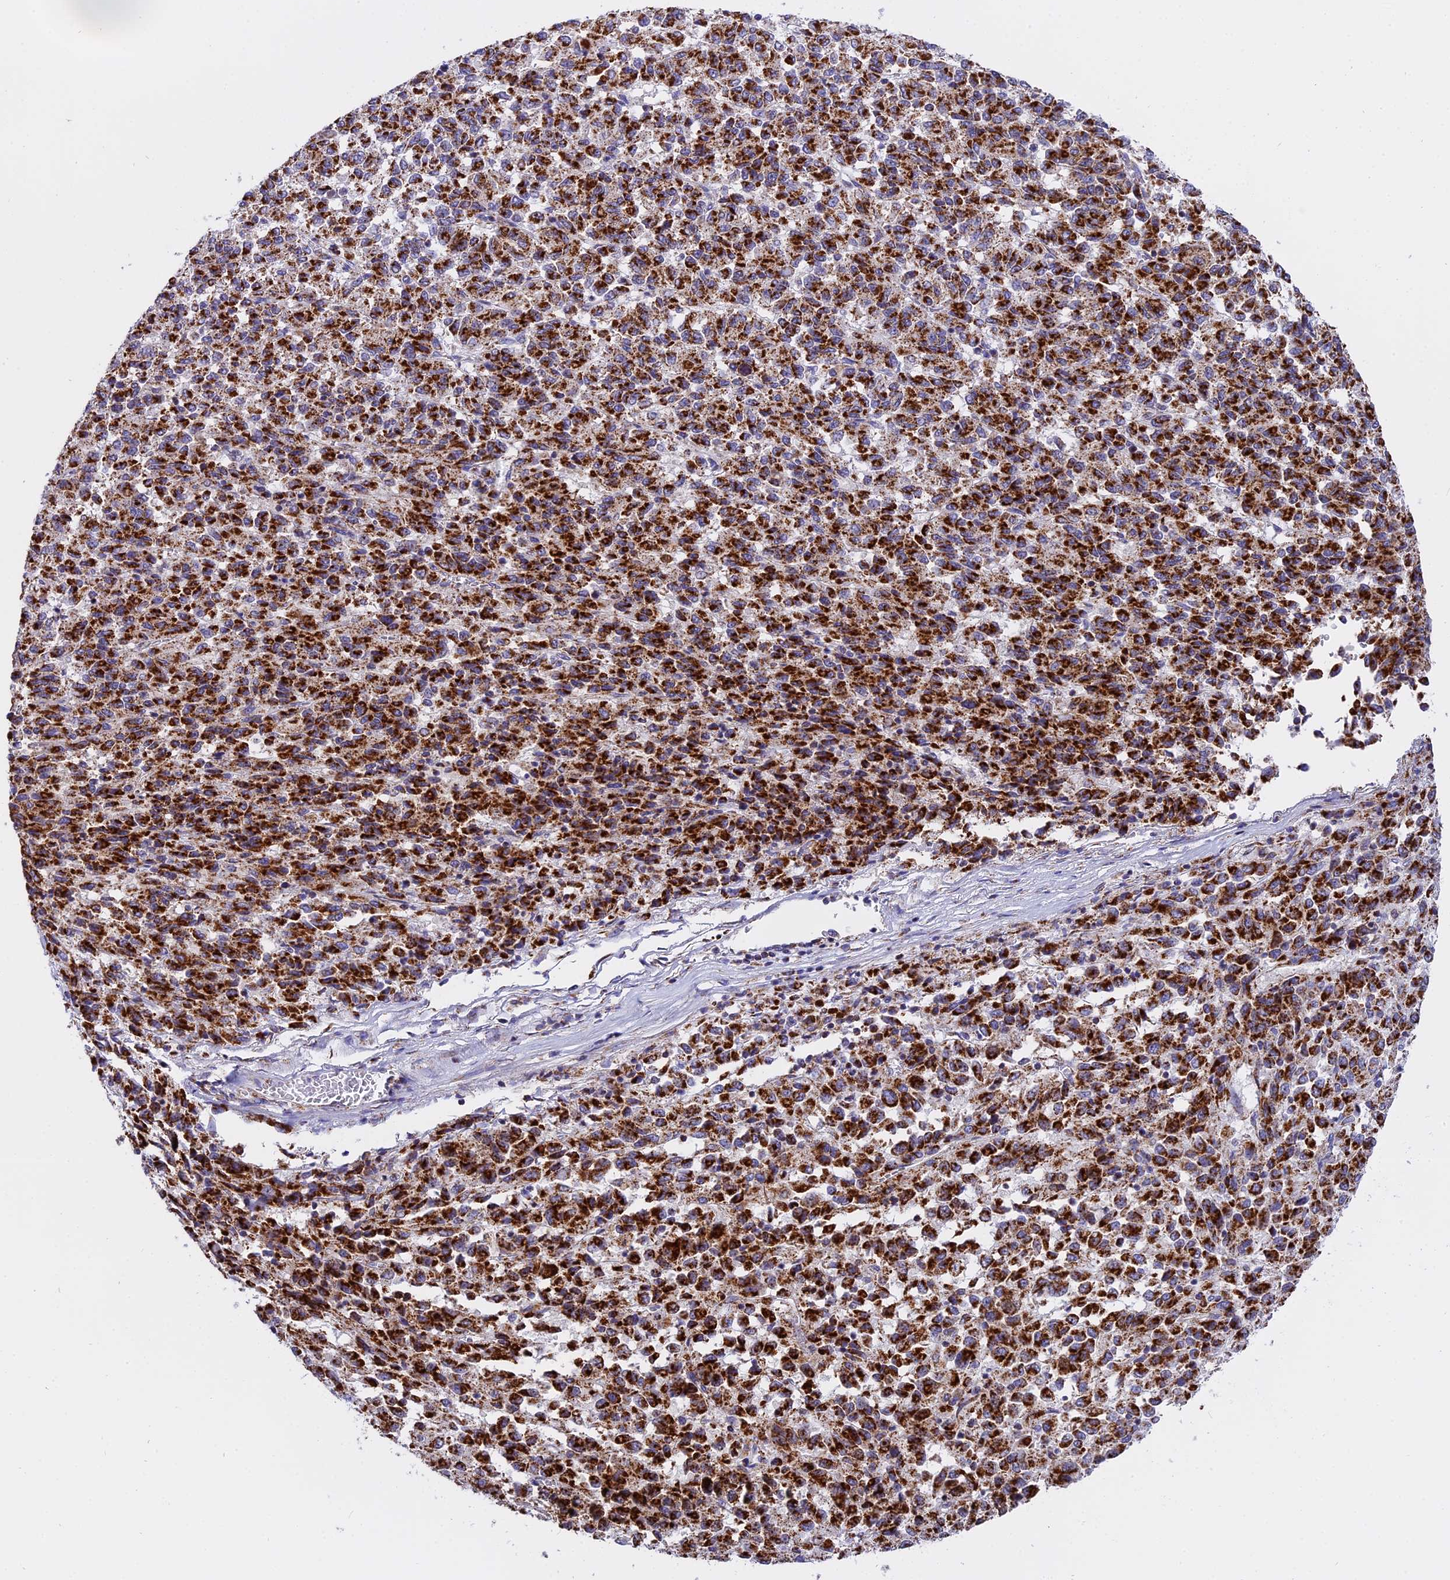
{"staining": {"intensity": "strong", "quantity": ">75%", "location": "cytoplasmic/membranous"}, "tissue": "melanoma", "cell_type": "Tumor cells", "image_type": "cancer", "snomed": [{"axis": "morphology", "description": "Malignant melanoma, Metastatic site"}, {"axis": "topography", "description": "Lung"}], "caption": "This photomicrograph demonstrates IHC staining of melanoma, with high strong cytoplasmic/membranous staining in about >75% of tumor cells.", "gene": "MRPS34", "patient": {"sex": "male", "age": 64}}